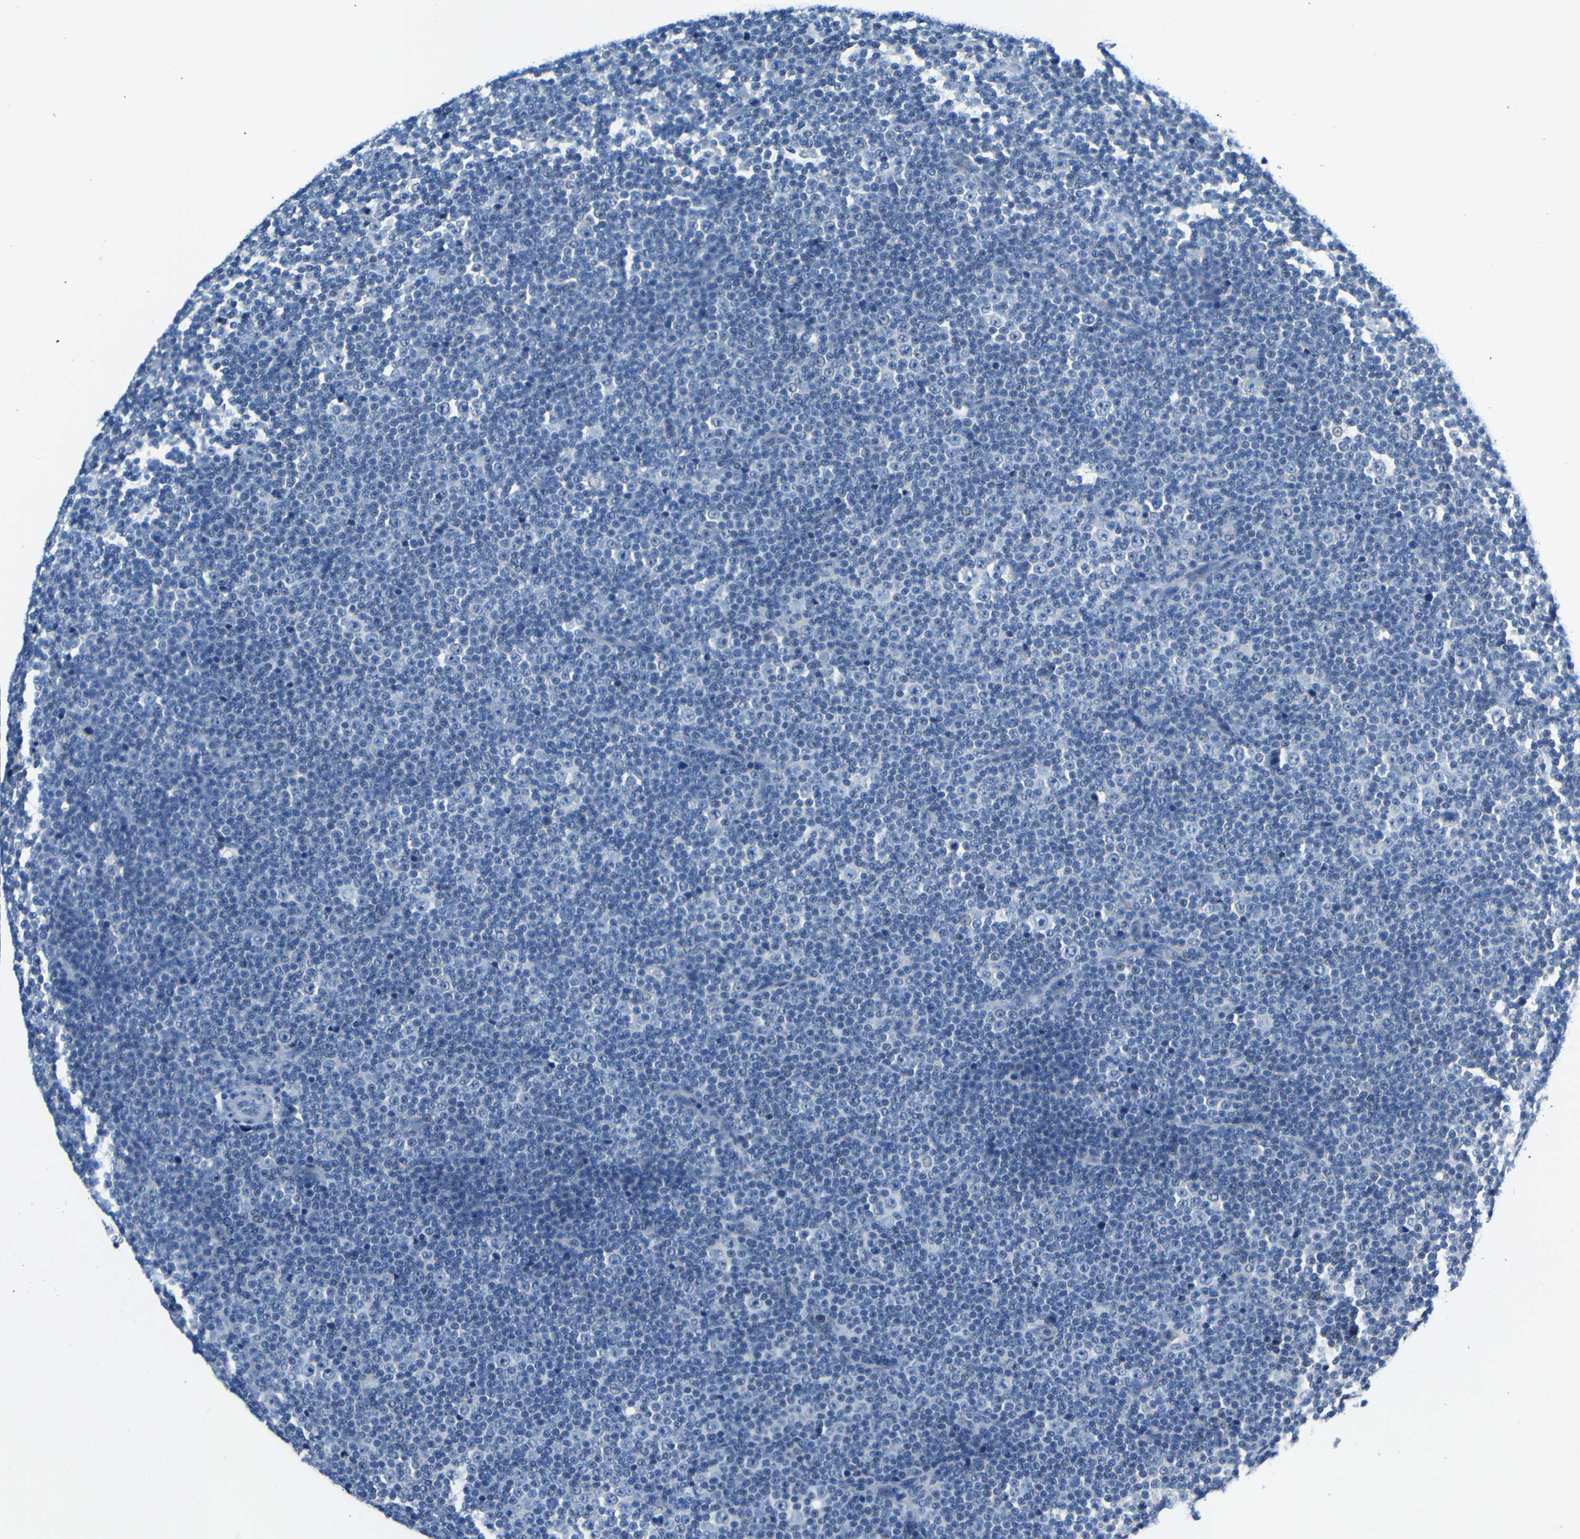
{"staining": {"intensity": "negative", "quantity": "none", "location": "none"}, "tissue": "lymphoma", "cell_type": "Tumor cells", "image_type": "cancer", "snomed": [{"axis": "morphology", "description": "Malignant lymphoma, non-Hodgkin's type, Low grade"}, {"axis": "topography", "description": "Lymph node"}], "caption": "Immunohistochemical staining of human lymphoma demonstrates no significant staining in tumor cells.", "gene": "NEGR1", "patient": {"sex": "female", "age": 67}}